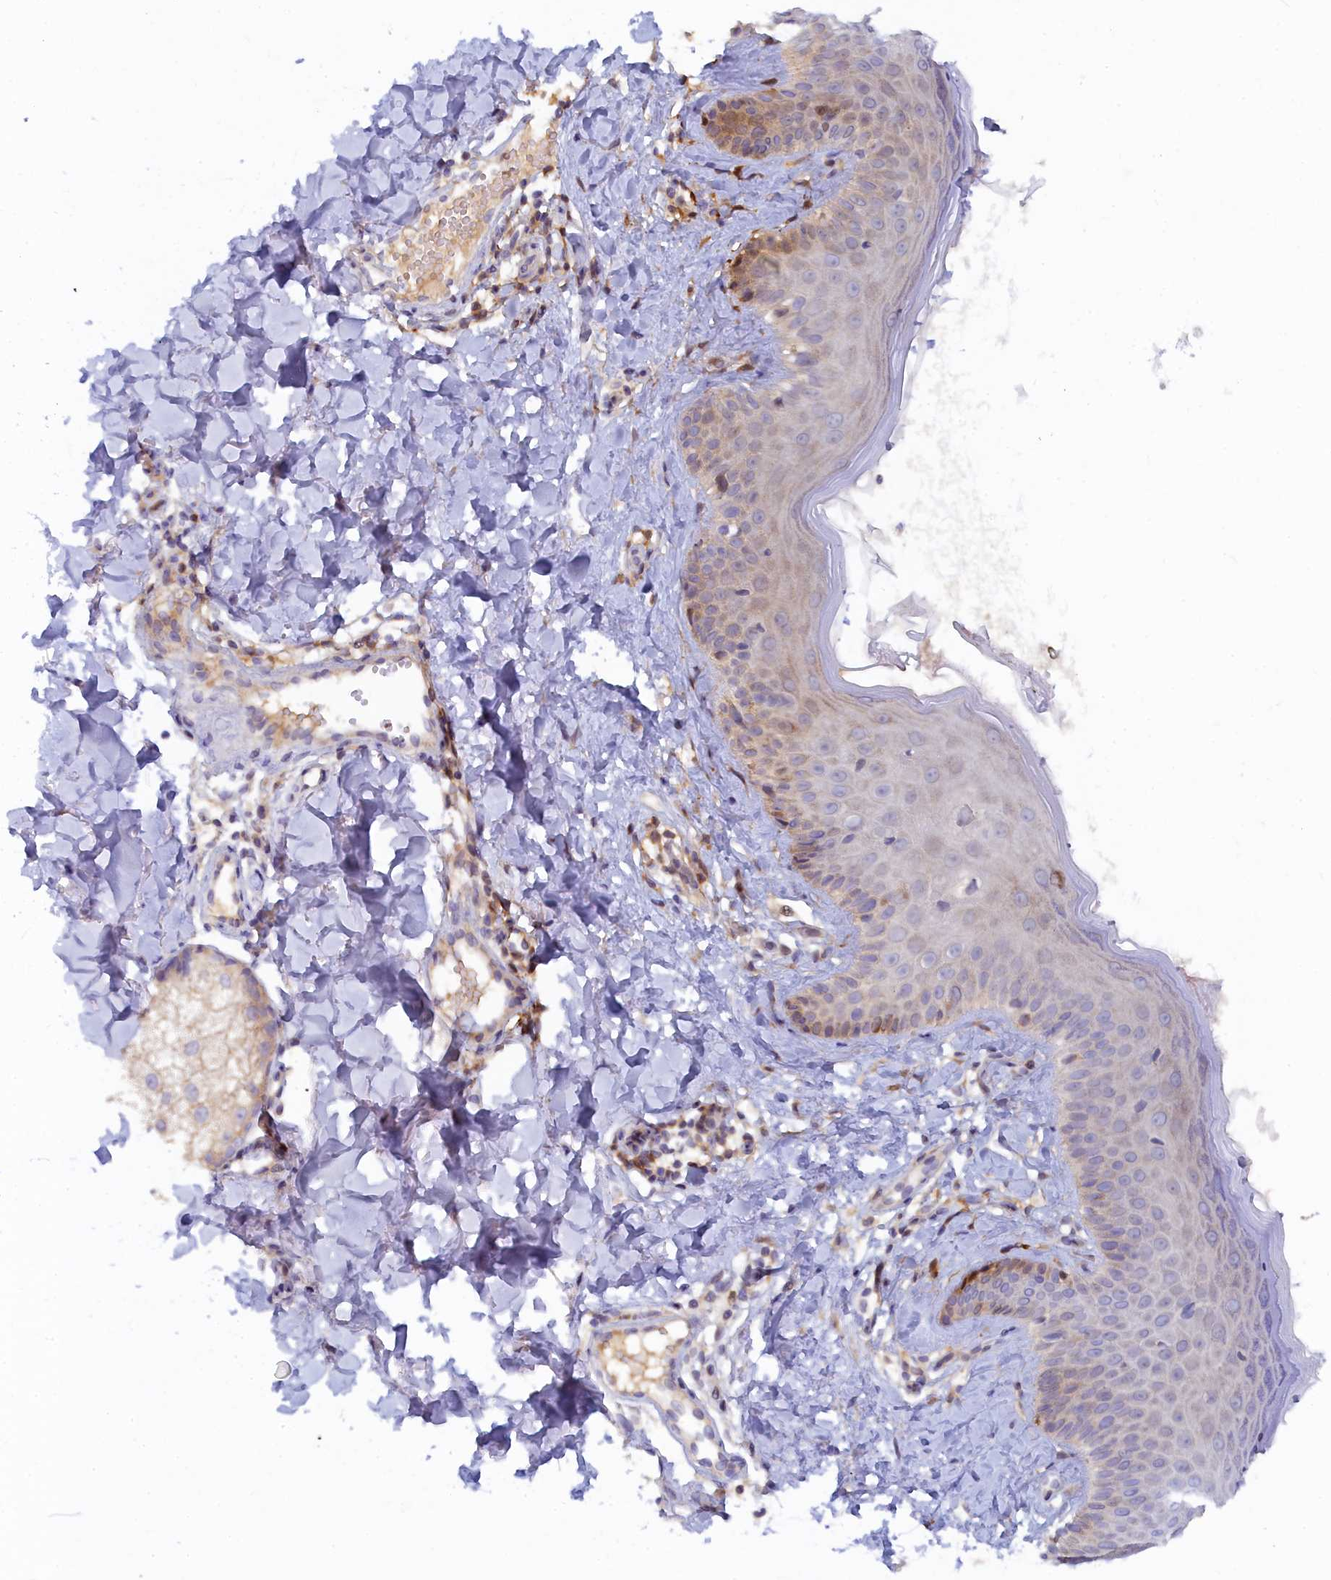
{"staining": {"intensity": "negative", "quantity": "none", "location": "none"}, "tissue": "skin", "cell_type": "Fibroblasts", "image_type": "normal", "snomed": [{"axis": "morphology", "description": "Normal tissue, NOS"}, {"axis": "topography", "description": "Skin"}], "caption": "IHC image of normal skin: human skin stained with DAB (3,3'-diaminobenzidine) demonstrates no significant protein positivity in fibroblasts.", "gene": "SPATA5L1", "patient": {"sex": "male", "age": 52}}